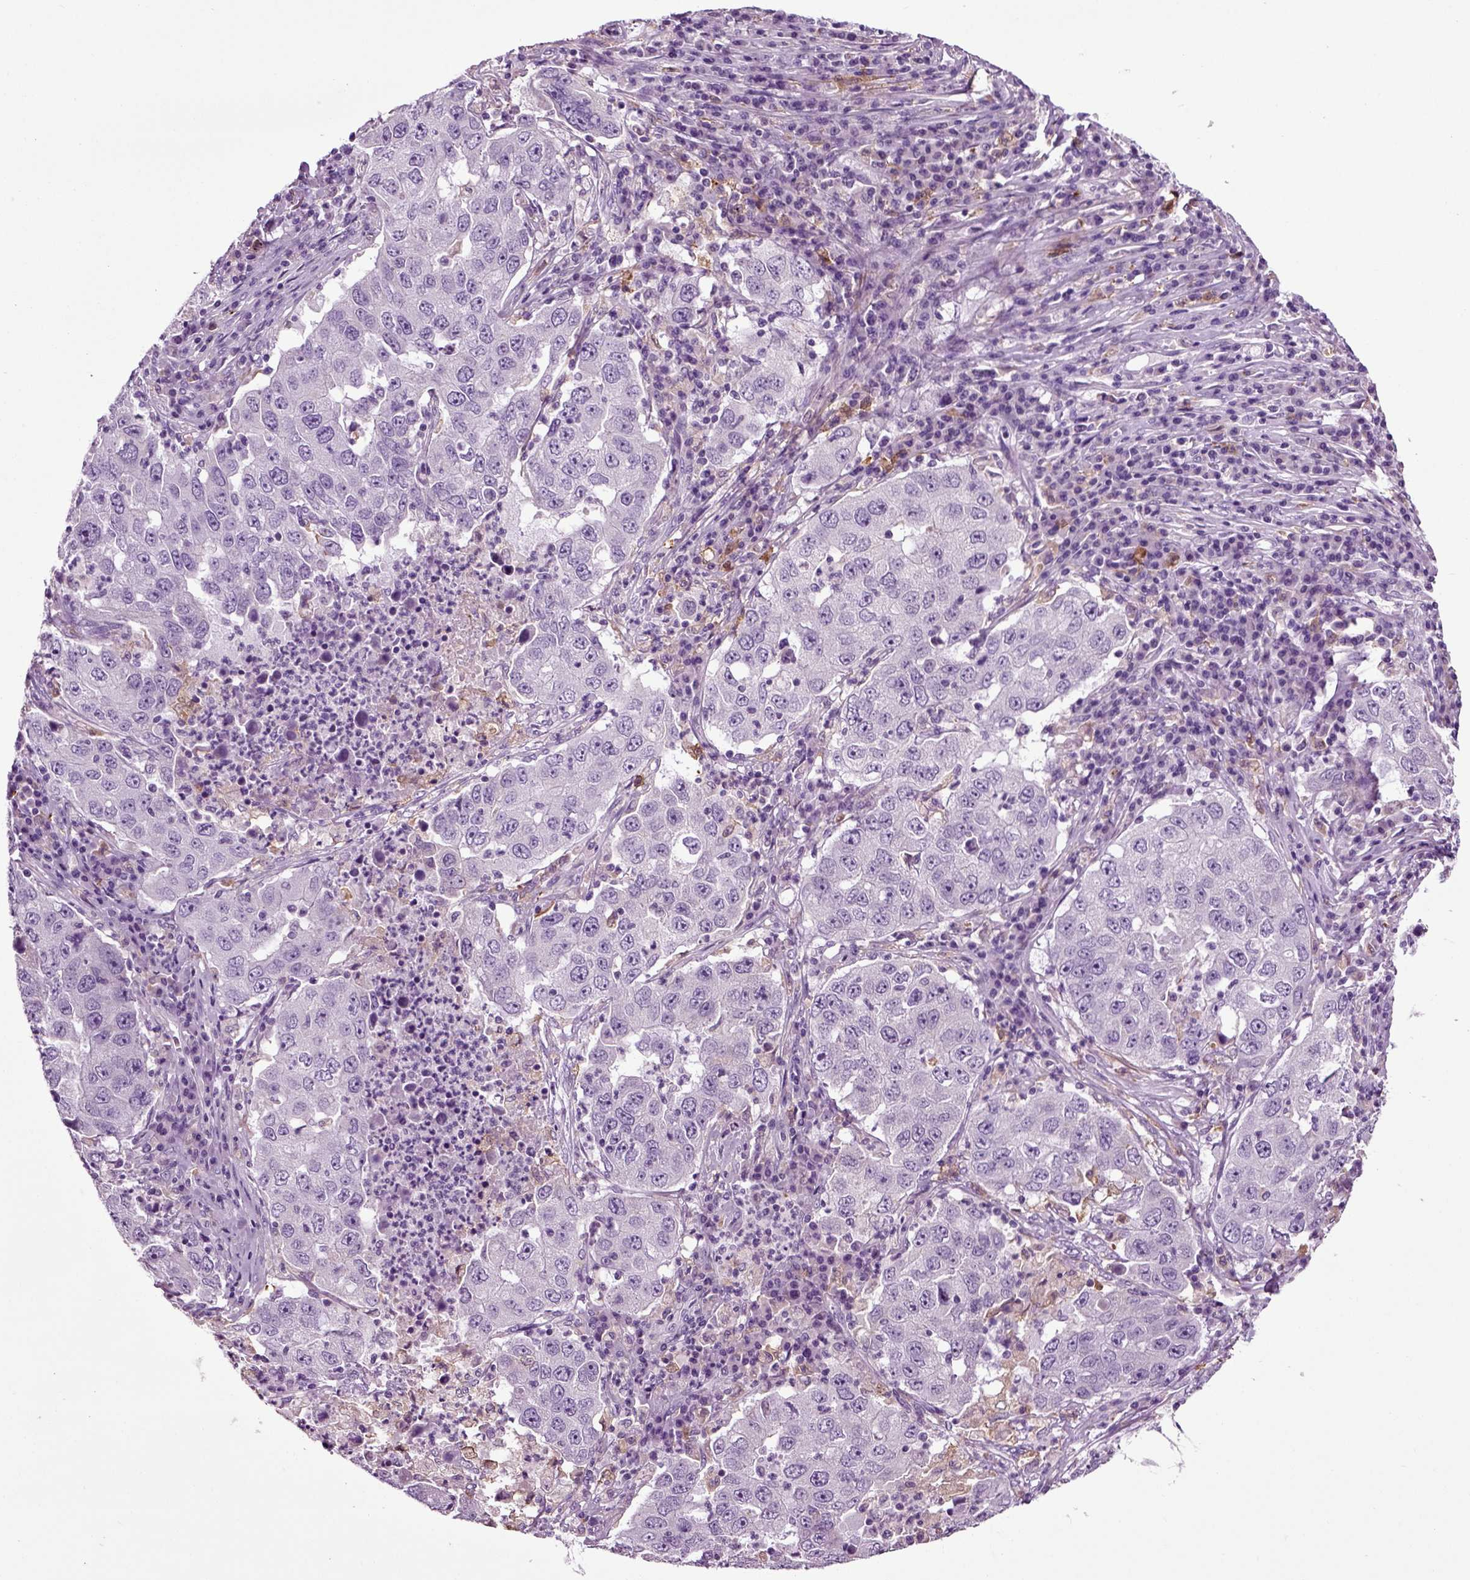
{"staining": {"intensity": "negative", "quantity": "none", "location": "none"}, "tissue": "lung cancer", "cell_type": "Tumor cells", "image_type": "cancer", "snomed": [{"axis": "morphology", "description": "Adenocarcinoma, NOS"}, {"axis": "topography", "description": "Lung"}], "caption": "A histopathology image of human lung cancer is negative for staining in tumor cells.", "gene": "DNAH10", "patient": {"sex": "male", "age": 73}}